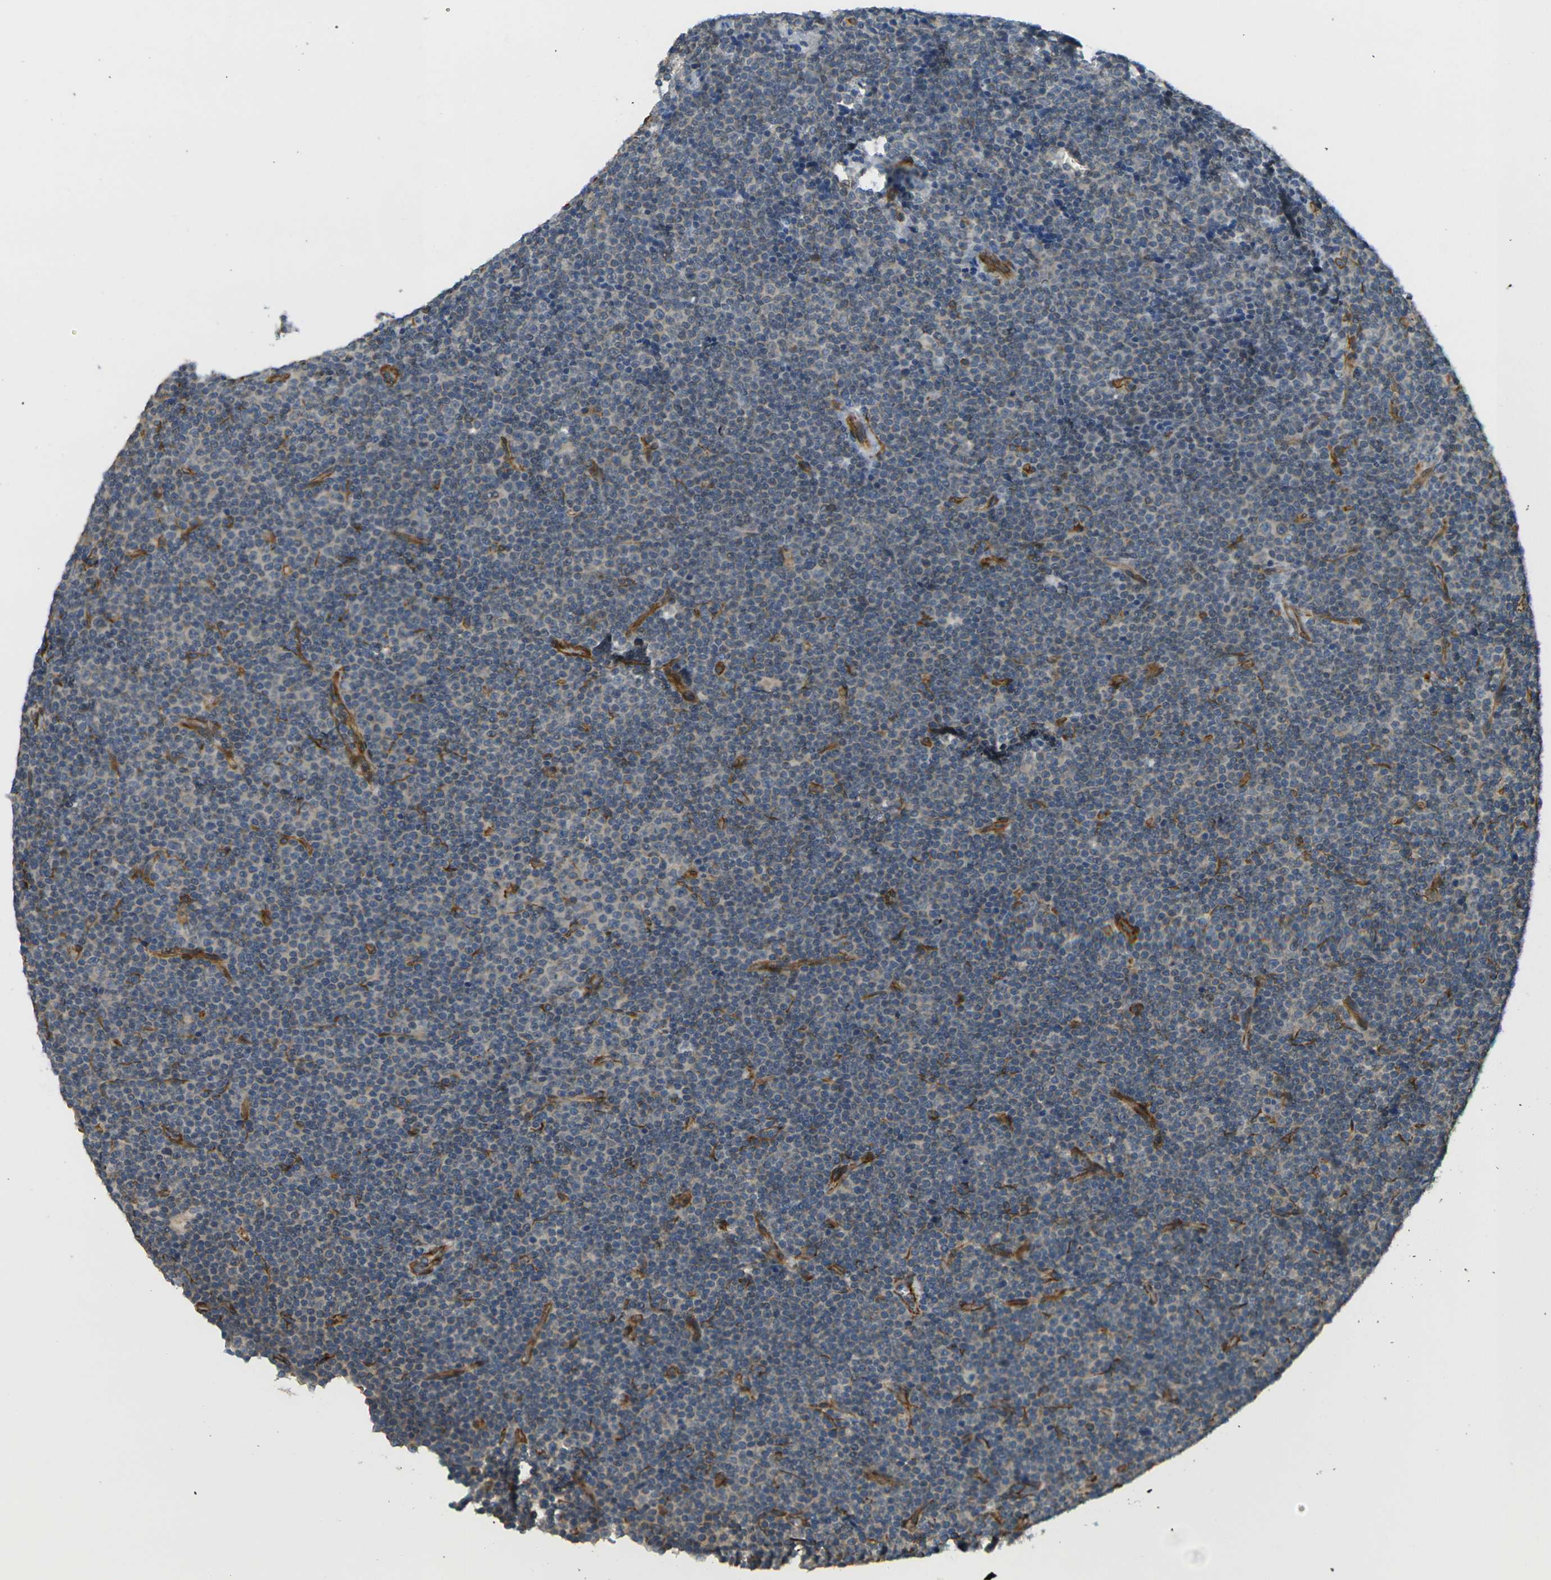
{"staining": {"intensity": "moderate", "quantity": "<25%", "location": "cytoplasmic/membranous"}, "tissue": "lymphoma", "cell_type": "Tumor cells", "image_type": "cancer", "snomed": [{"axis": "morphology", "description": "Malignant lymphoma, non-Hodgkin's type, Low grade"}, {"axis": "topography", "description": "Lymph node"}], "caption": "A brown stain shows moderate cytoplasmic/membranous expression of a protein in low-grade malignant lymphoma, non-Hodgkin's type tumor cells.", "gene": "CYTH3", "patient": {"sex": "female", "age": 67}}